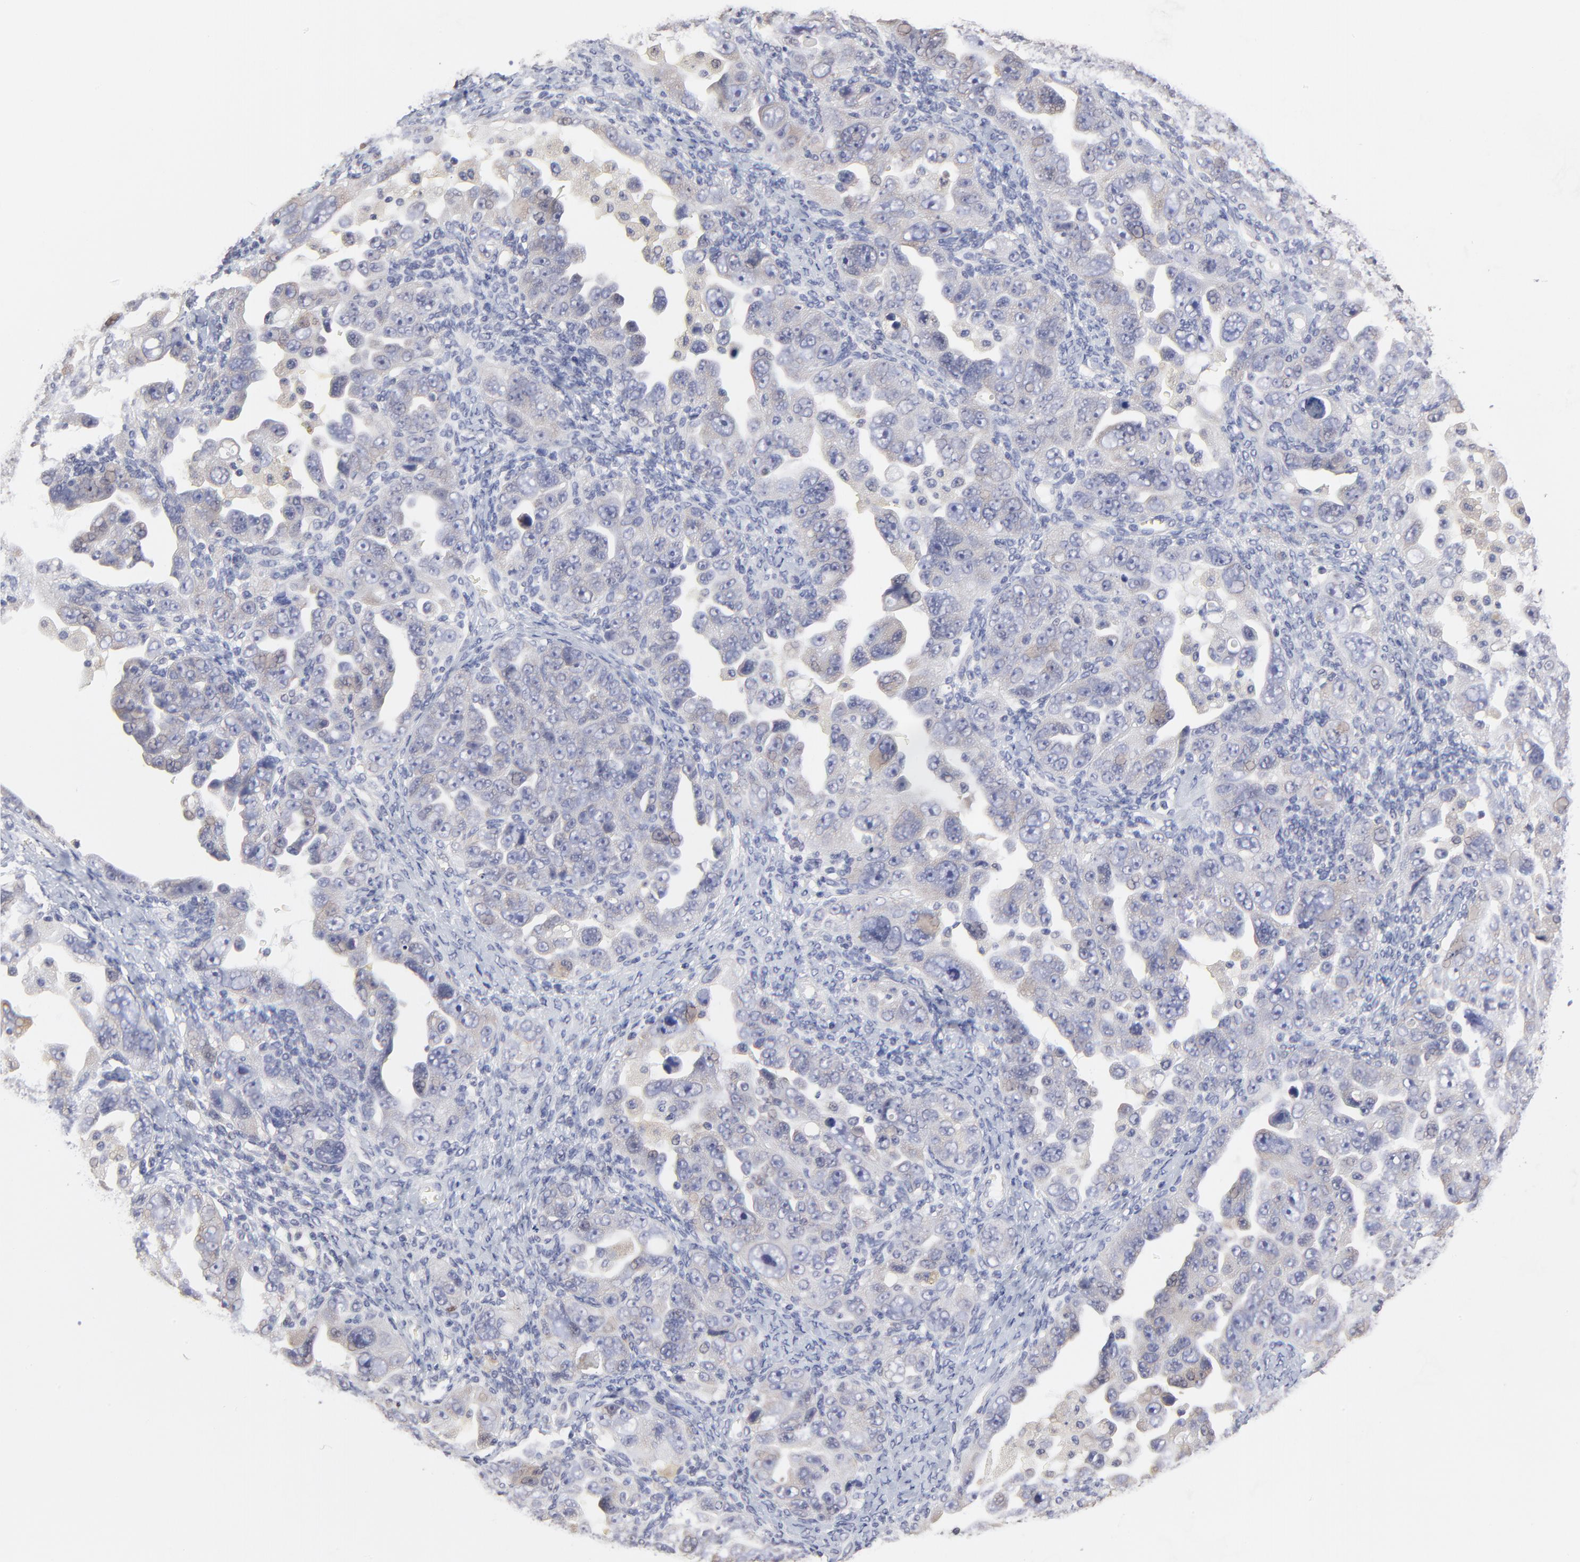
{"staining": {"intensity": "weak", "quantity": "25%-75%", "location": "cytoplasmic/membranous"}, "tissue": "ovarian cancer", "cell_type": "Tumor cells", "image_type": "cancer", "snomed": [{"axis": "morphology", "description": "Cystadenocarcinoma, serous, NOS"}, {"axis": "topography", "description": "Ovary"}], "caption": "Immunohistochemistry (DAB) staining of human serous cystadenocarcinoma (ovarian) displays weak cytoplasmic/membranous protein staining in about 25%-75% of tumor cells.", "gene": "CCT2", "patient": {"sex": "female", "age": 66}}